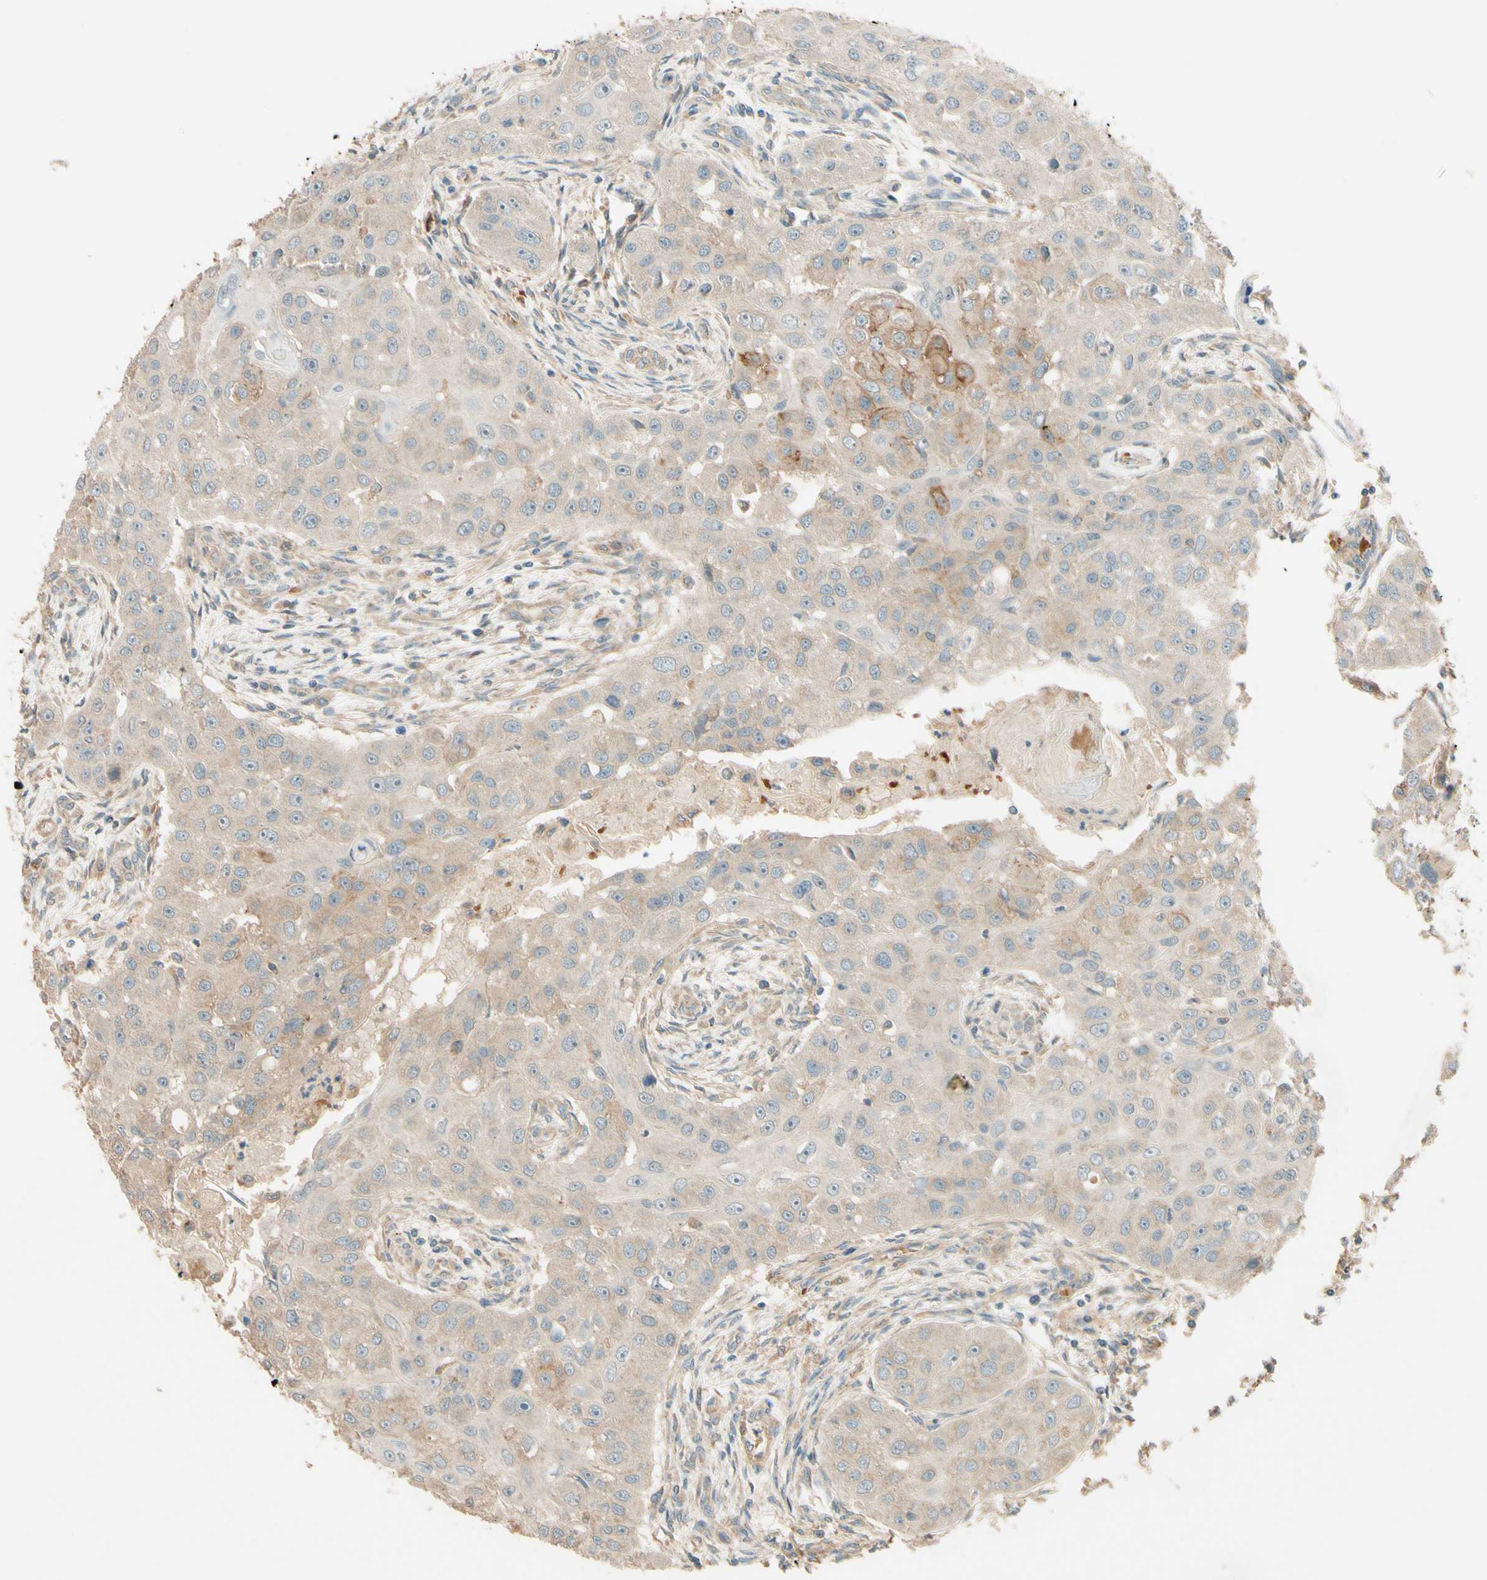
{"staining": {"intensity": "moderate", "quantity": "25%-75%", "location": "cytoplasmic/membranous"}, "tissue": "head and neck cancer", "cell_type": "Tumor cells", "image_type": "cancer", "snomed": [{"axis": "morphology", "description": "Normal tissue, NOS"}, {"axis": "morphology", "description": "Squamous cell carcinoma, NOS"}, {"axis": "topography", "description": "Skeletal muscle"}, {"axis": "topography", "description": "Head-Neck"}], "caption": "Head and neck cancer (squamous cell carcinoma) stained with a protein marker reveals moderate staining in tumor cells.", "gene": "ADAM17", "patient": {"sex": "male", "age": 51}}